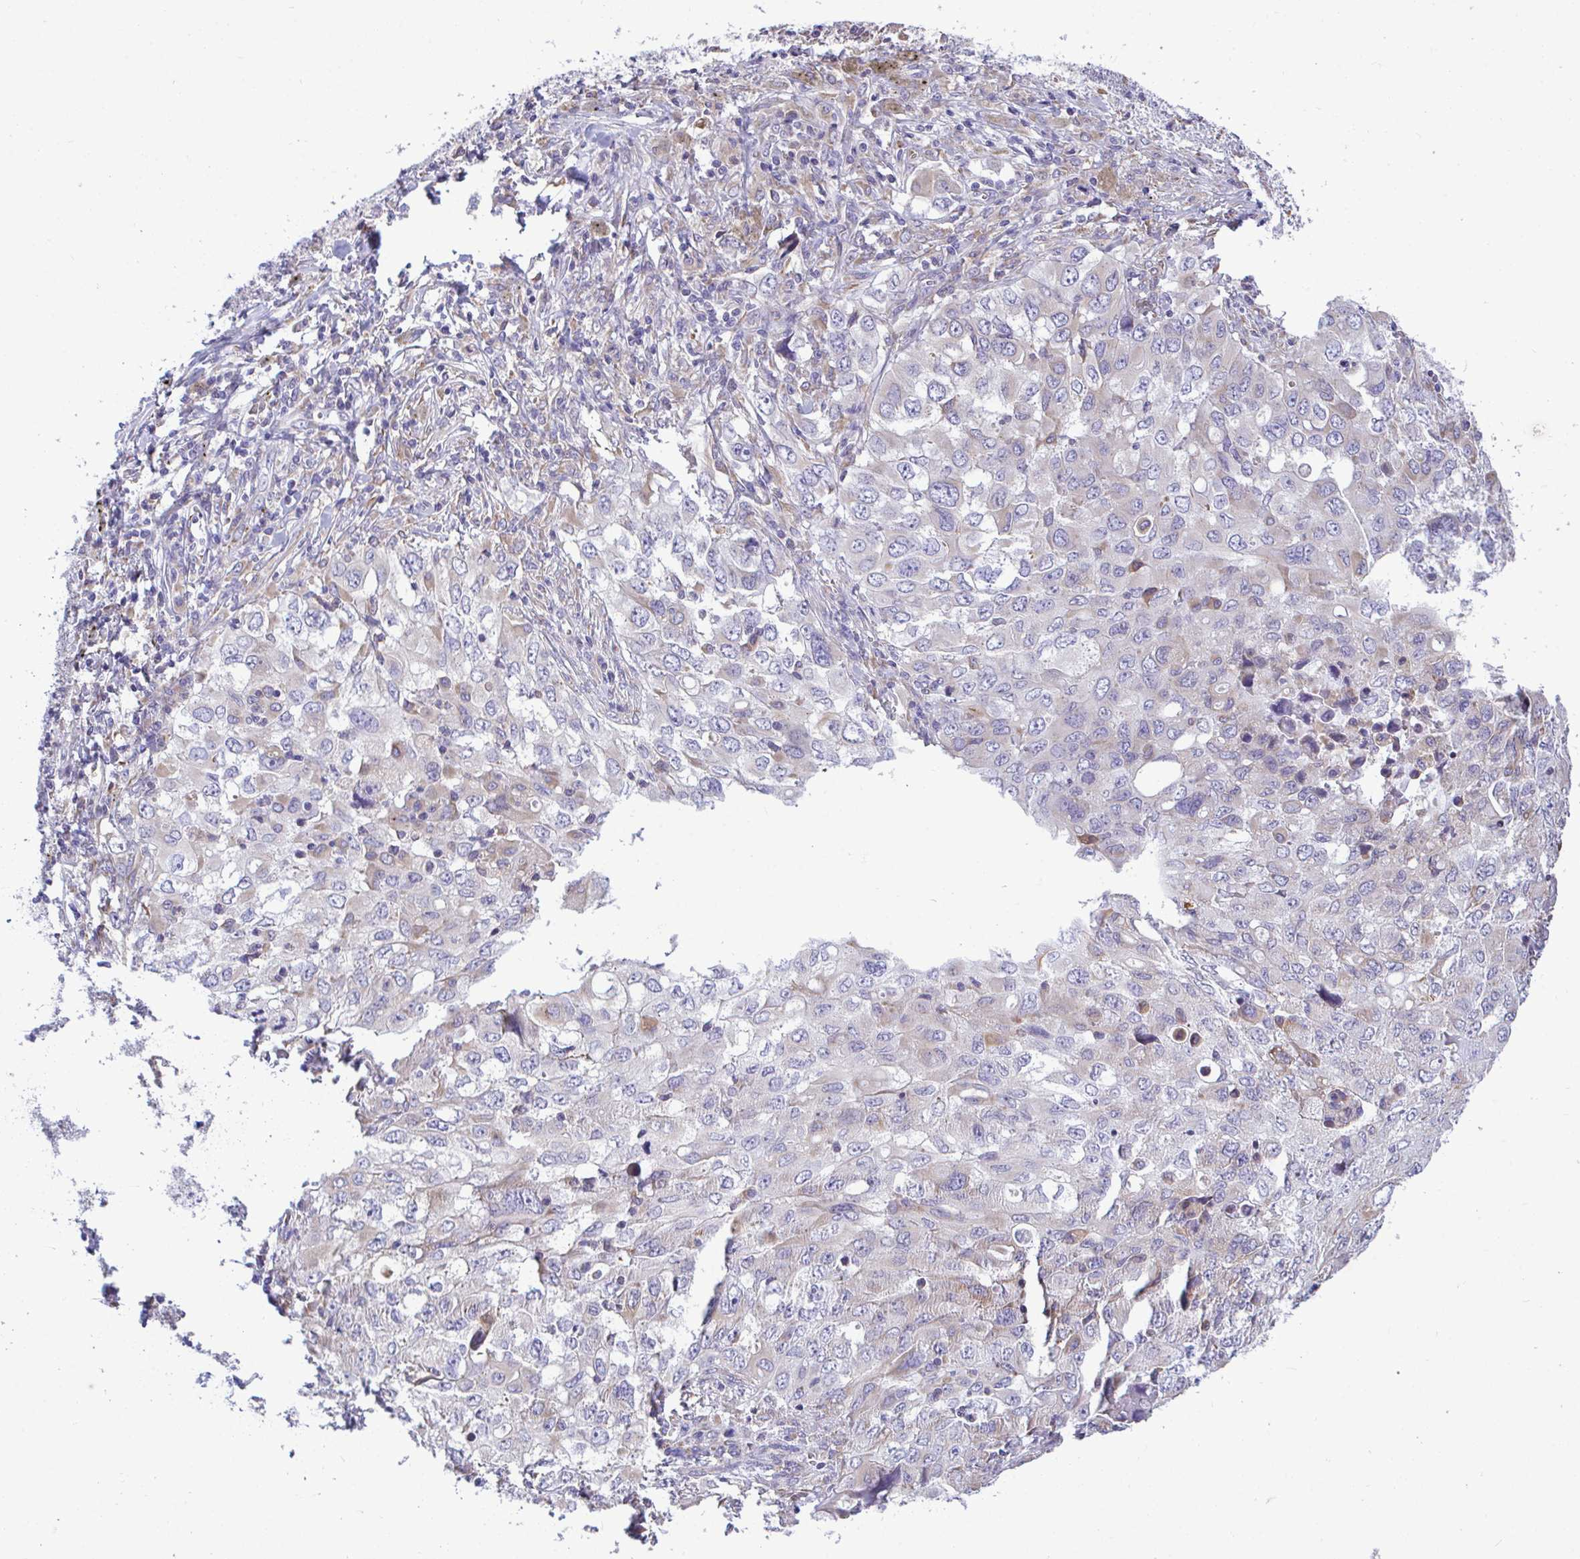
{"staining": {"intensity": "weak", "quantity": "<25%", "location": "cytoplasmic/membranous"}, "tissue": "lung cancer", "cell_type": "Tumor cells", "image_type": "cancer", "snomed": [{"axis": "morphology", "description": "Adenocarcinoma, NOS"}, {"axis": "morphology", "description": "Adenocarcinoma, metastatic, NOS"}, {"axis": "topography", "description": "Lymph node"}, {"axis": "topography", "description": "Lung"}], "caption": "Tumor cells show no significant protein expression in lung cancer (metastatic adenocarcinoma). (IHC, brightfield microscopy, high magnification).", "gene": "PIGK", "patient": {"sex": "female", "age": 42}}